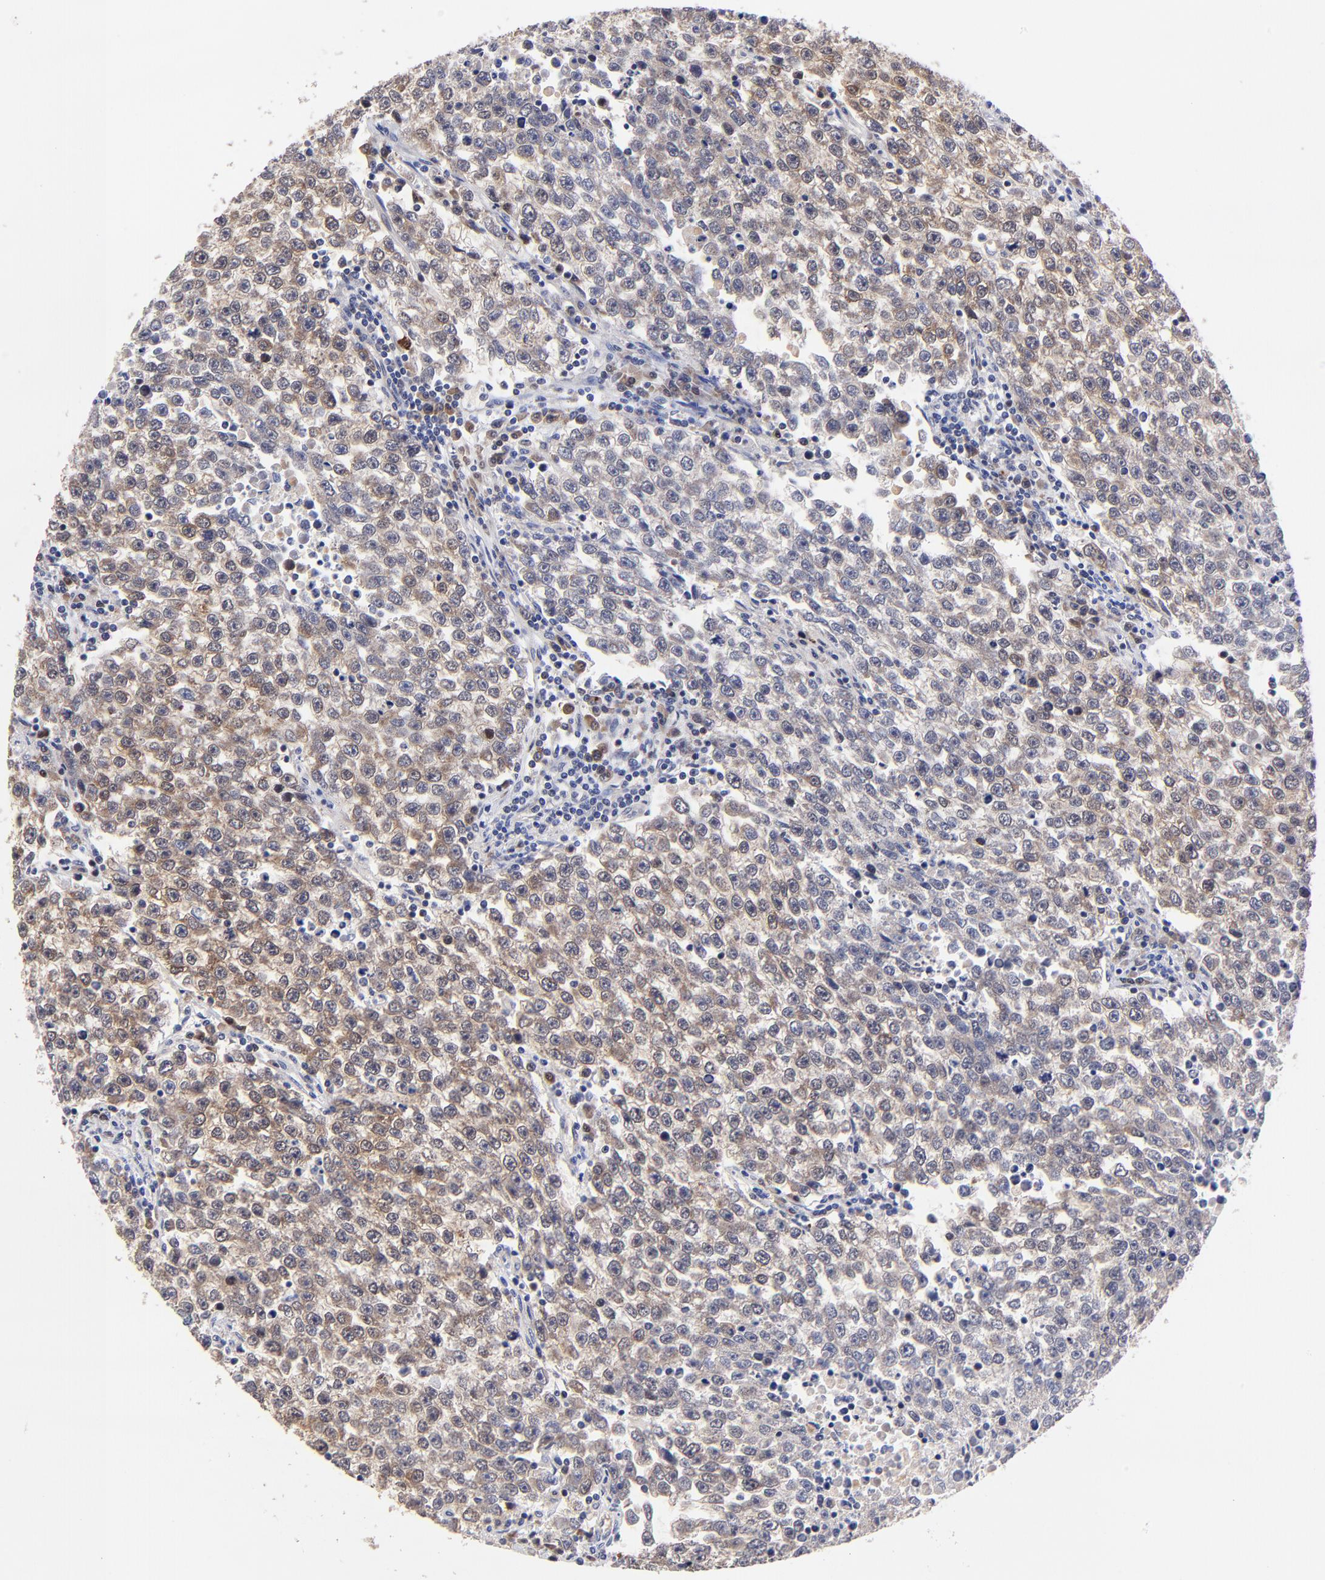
{"staining": {"intensity": "moderate", "quantity": ">75%", "location": "cytoplasmic/membranous,nuclear"}, "tissue": "testis cancer", "cell_type": "Tumor cells", "image_type": "cancer", "snomed": [{"axis": "morphology", "description": "Seminoma, NOS"}, {"axis": "topography", "description": "Testis"}], "caption": "The photomicrograph exhibits staining of testis cancer, revealing moderate cytoplasmic/membranous and nuclear protein positivity (brown color) within tumor cells. (DAB IHC with brightfield microscopy, high magnification).", "gene": "ZNF155", "patient": {"sex": "male", "age": 36}}